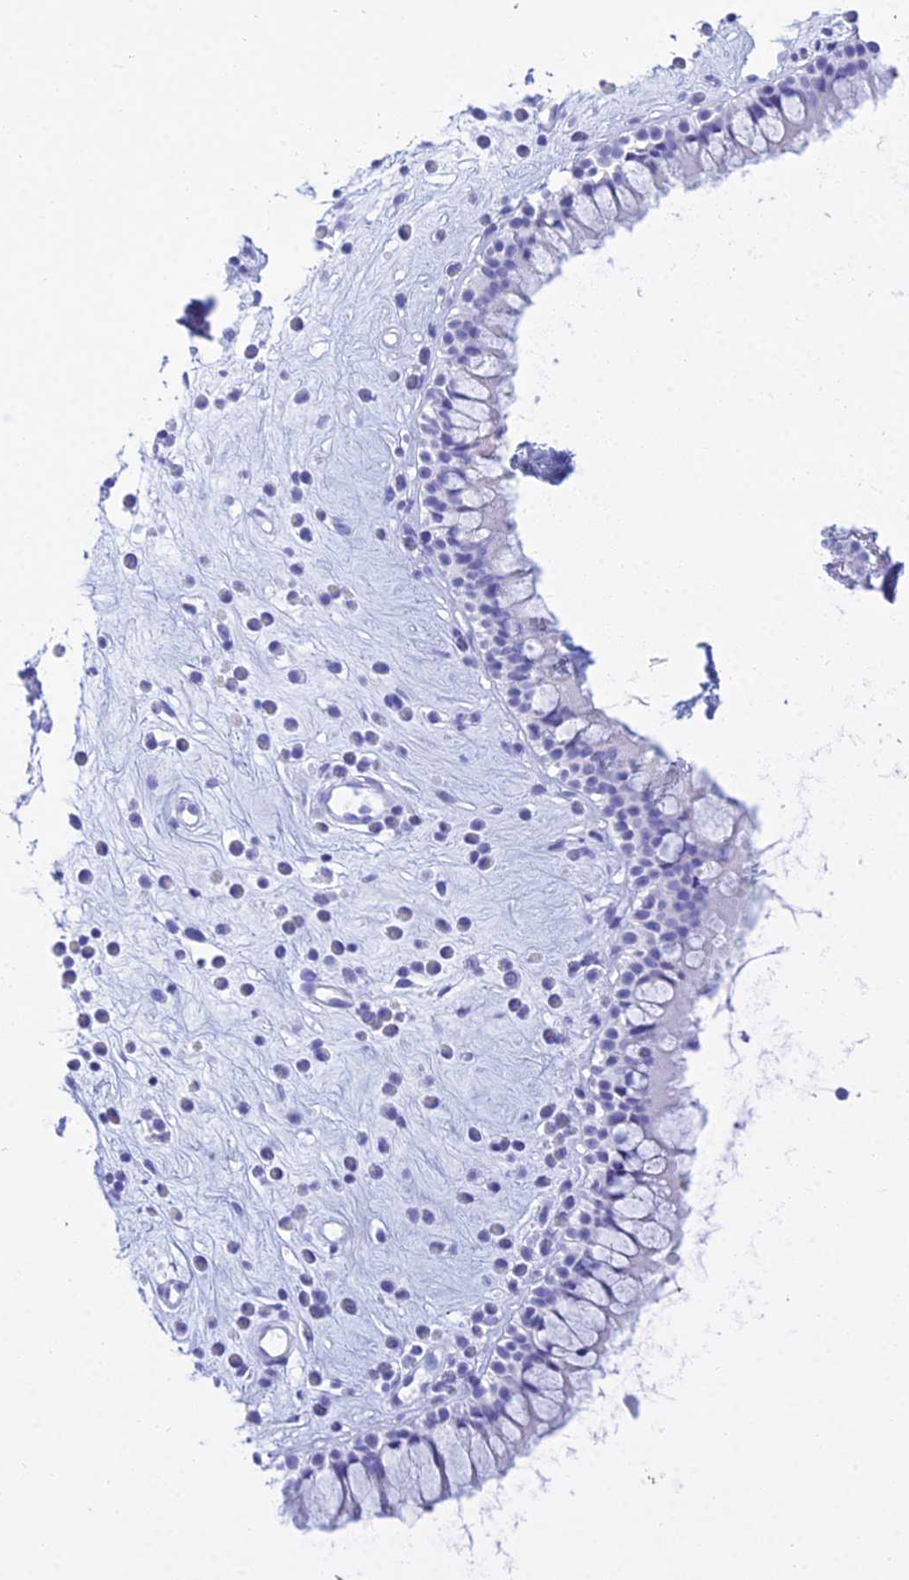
{"staining": {"intensity": "negative", "quantity": "none", "location": "none"}, "tissue": "nasopharynx", "cell_type": "Respiratory epithelial cells", "image_type": "normal", "snomed": [{"axis": "morphology", "description": "Normal tissue, NOS"}, {"axis": "morphology", "description": "Inflammation, NOS"}, {"axis": "topography", "description": "Nasopharynx"}], "caption": "Image shows no protein staining in respiratory epithelial cells of unremarkable nasopharynx.", "gene": "PATE4", "patient": {"sex": "male", "age": 29}}